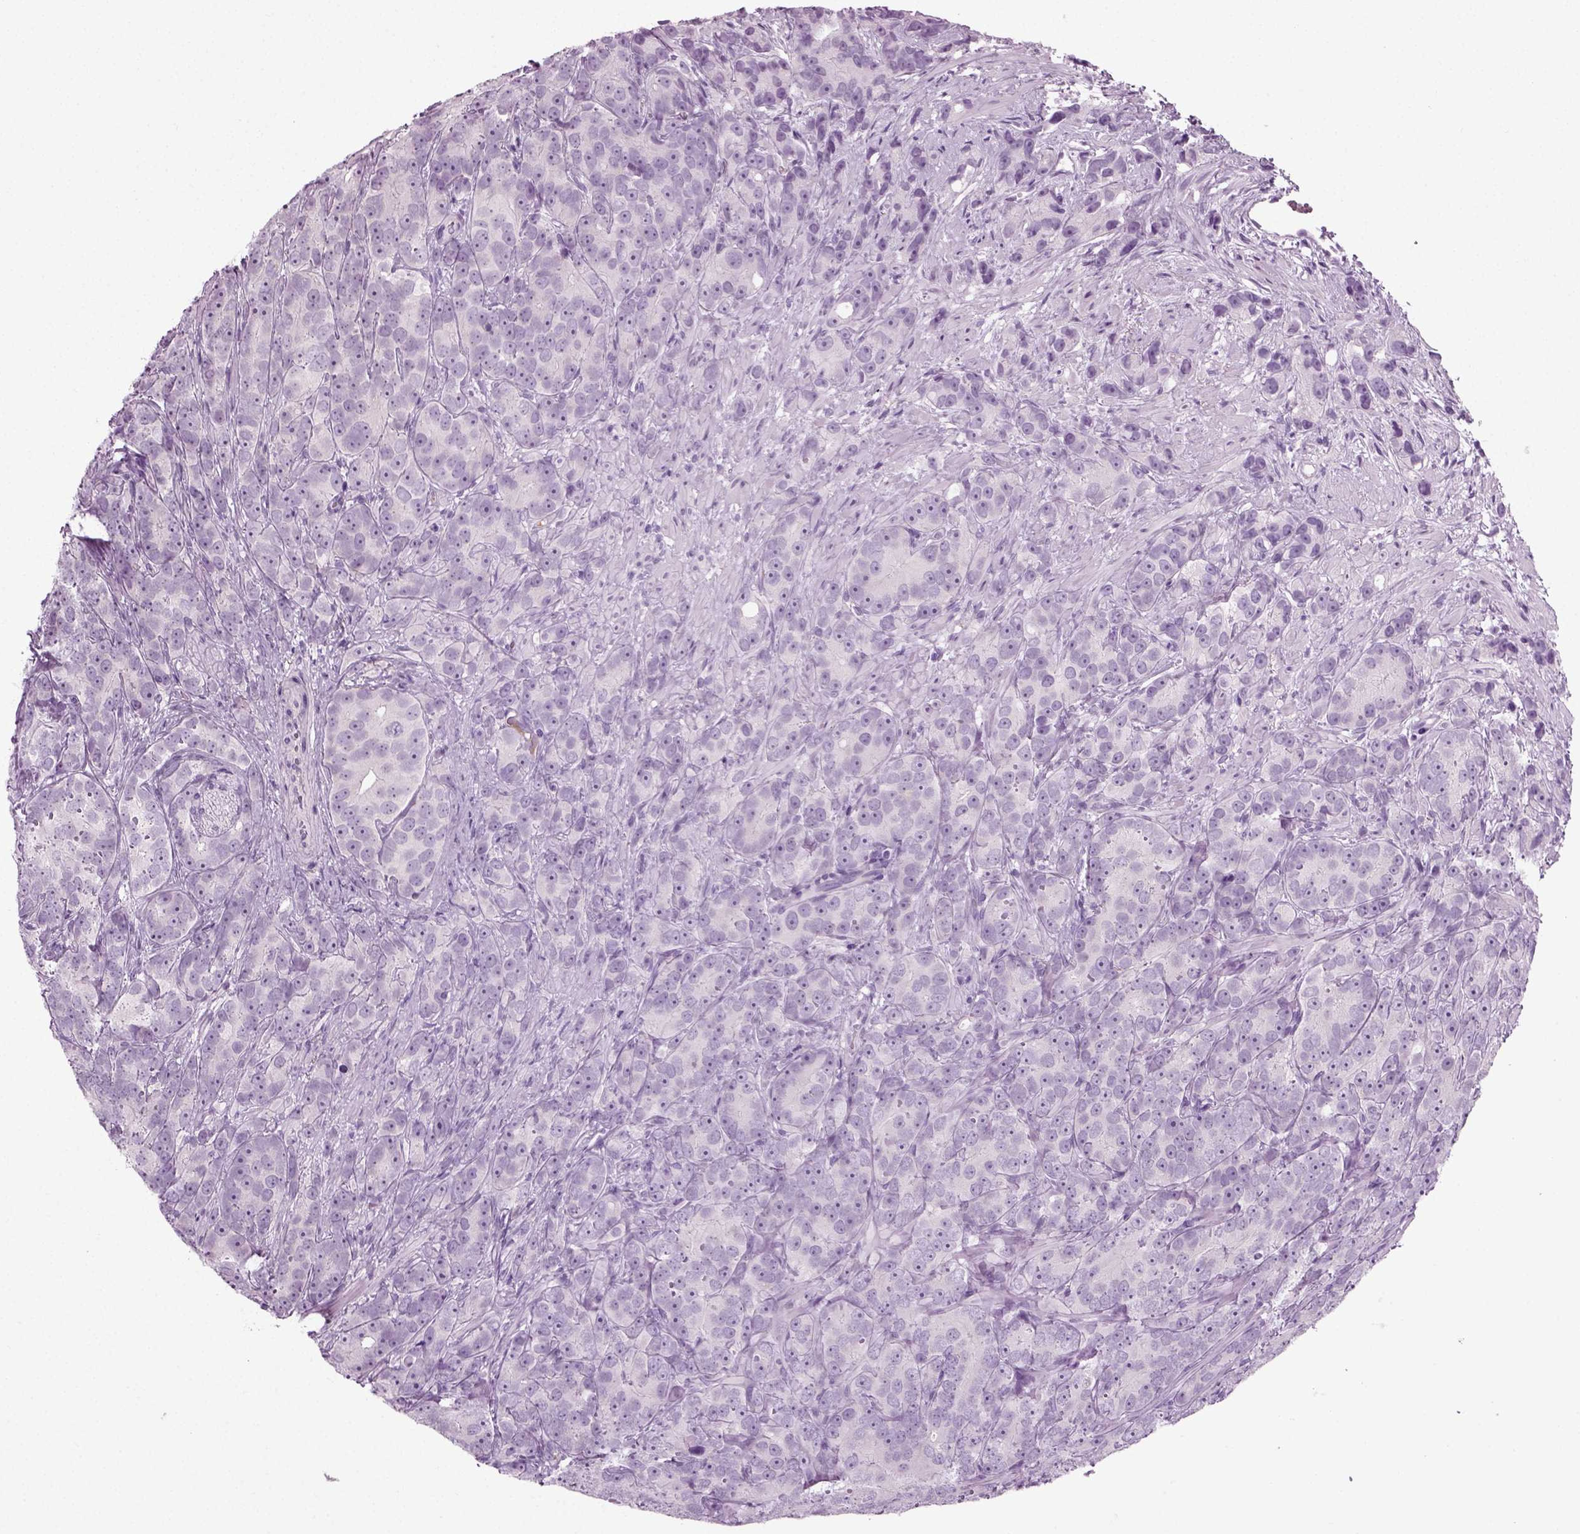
{"staining": {"intensity": "negative", "quantity": "none", "location": "none"}, "tissue": "prostate cancer", "cell_type": "Tumor cells", "image_type": "cancer", "snomed": [{"axis": "morphology", "description": "Adenocarcinoma, High grade"}, {"axis": "topography", "description": "Prostate"}], "caption": "The histopathology image displays no staining of tumor cells in prostate high-grade adenocarcinoma.", "gene": "PRLH", "patient": {"sex": "male", "age": 90}}